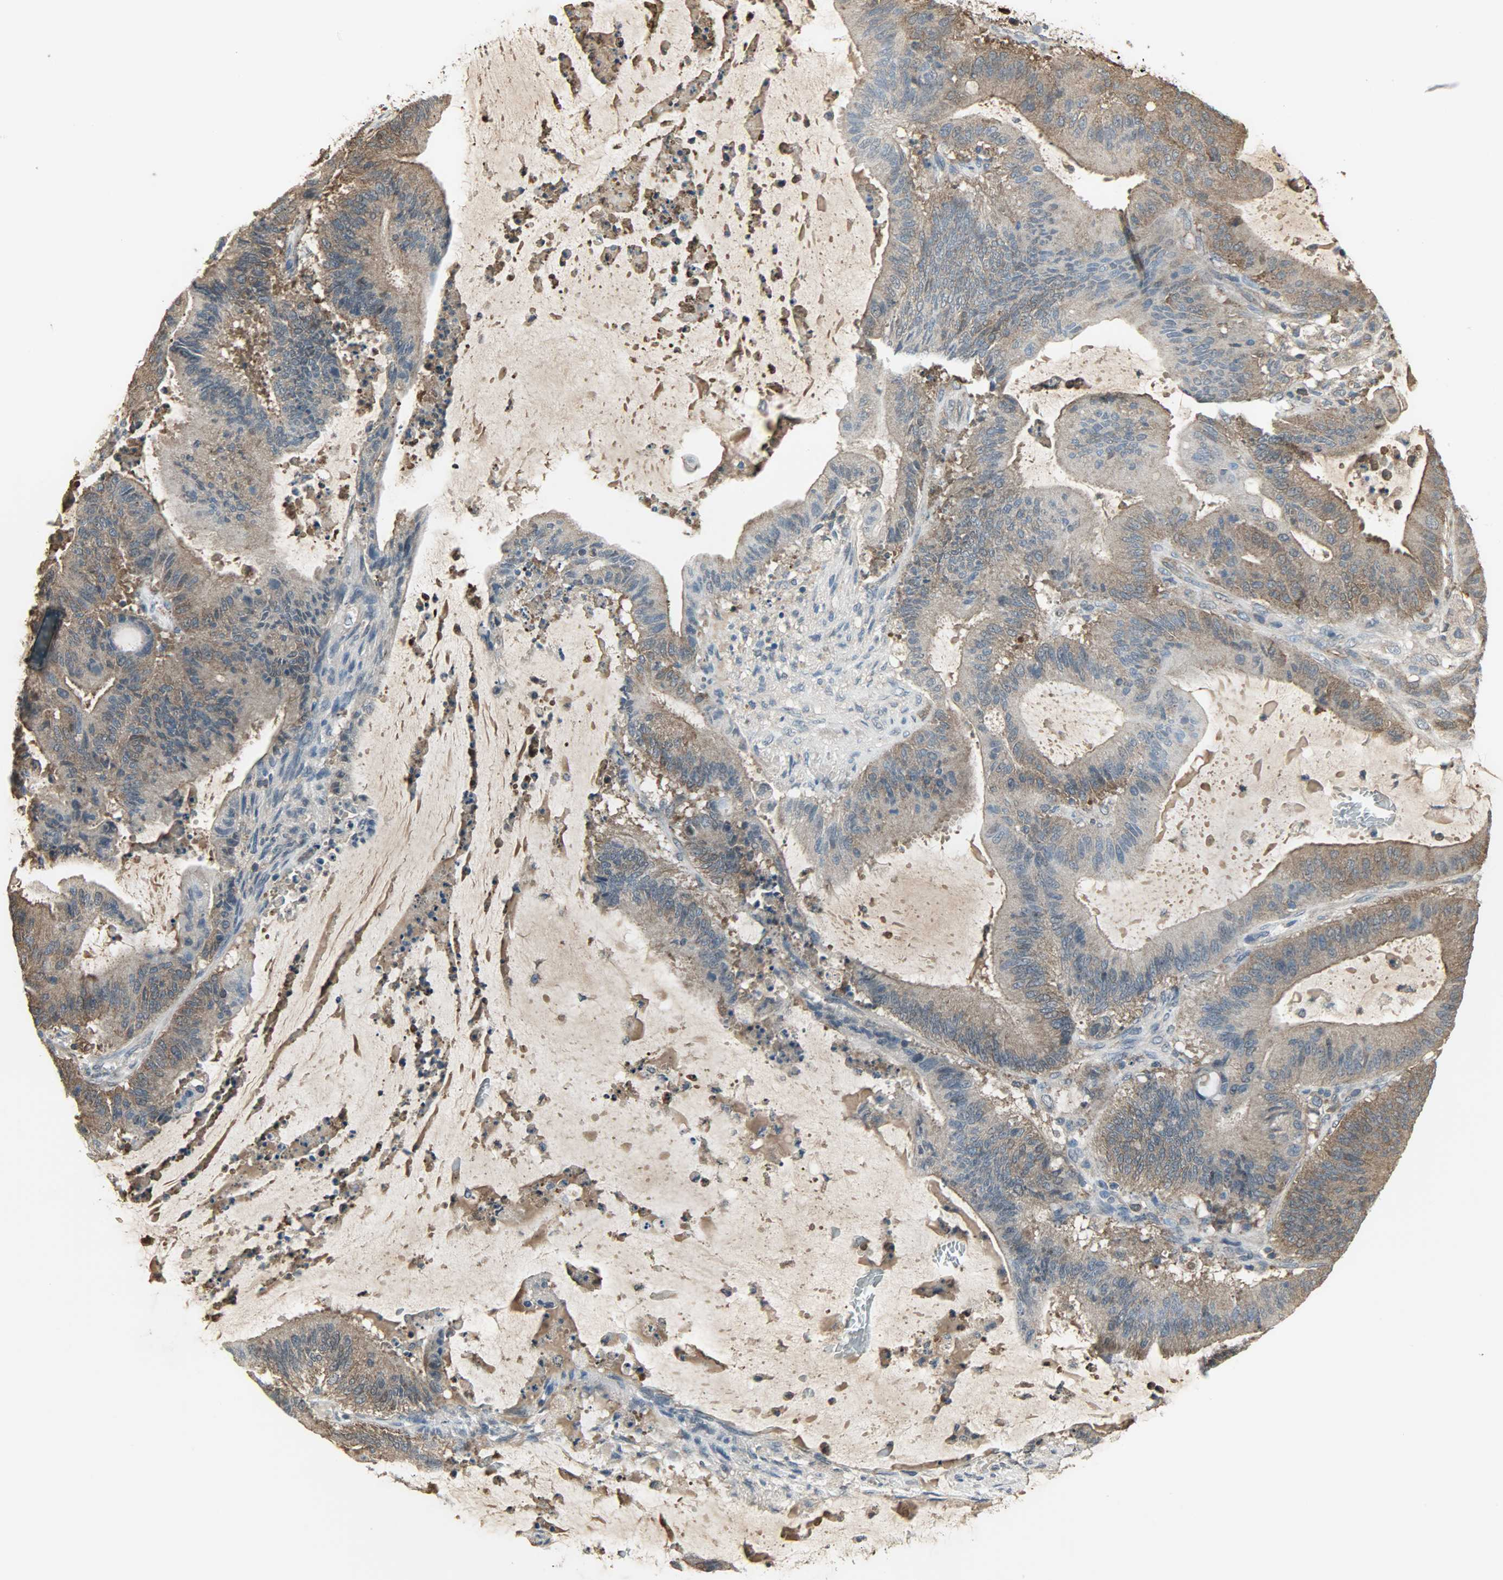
{"staining": {"intensity": "moderate", "quantity": ">75%", "location": "cytoplasmic/membranous"}, "tissue": "liver cancer", "cell_type": "Tumor cells", "image_type": "cancer", "snomed": [{"axis": "morphology", "description": "Cholangiocarcinoma"}, {"axis": "topography", "description": "Liver"}], "caption": "Tumor cells show medium levels of moderate cytoplasmic/membranous staining in about >75% of cells in human liver cancer.", "gene": "LDHB", "patient": {"sex": "female", "age": 73}}